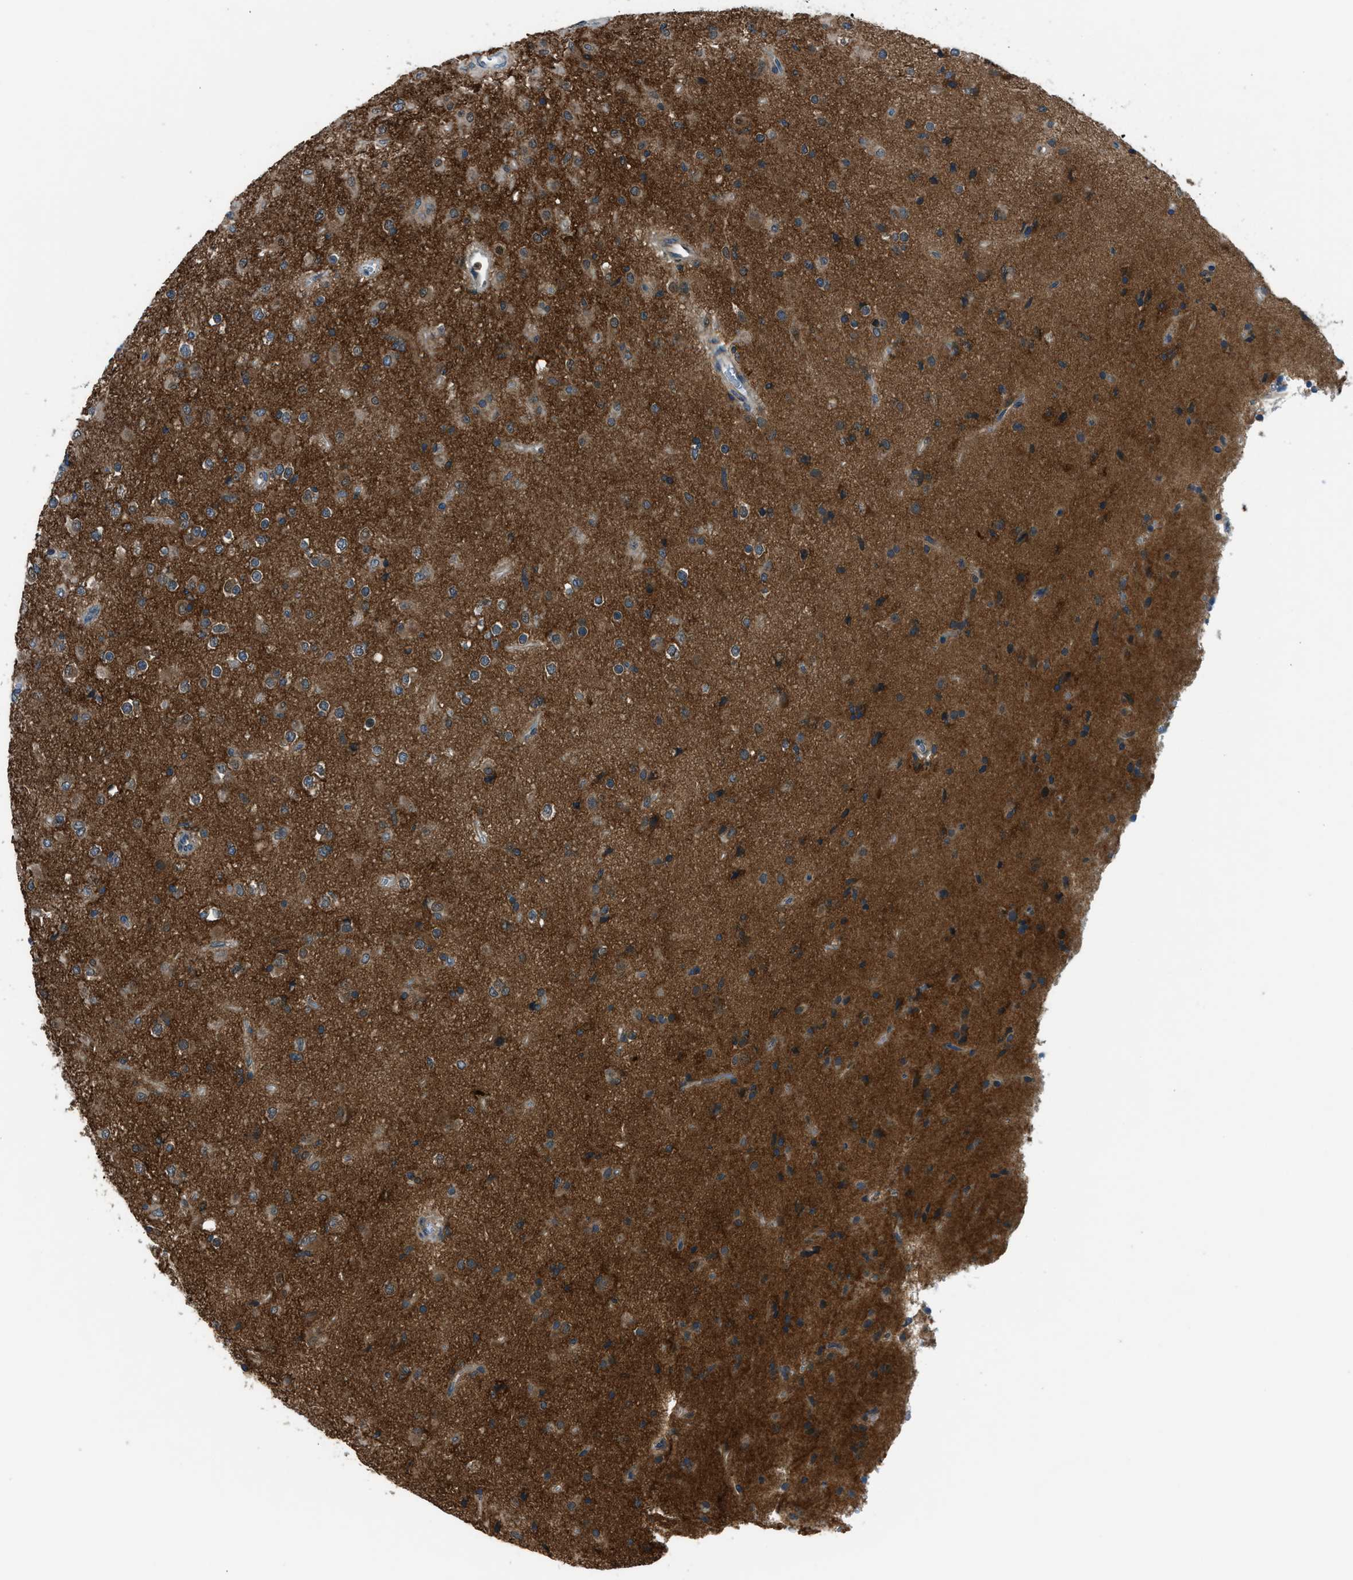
{"staining": {"intensity": "moderate", "quantity": ">75%", "location": "cytoplasmic/membranous"}, "tissue": "glioma", "cell_type": "Tumor cells", "image_type": "cancer", "snomed": [{"axis": "morphology", "description": "Glioma, malignant, Low grade"}, {"axis": "topography", "description": "Brain"}], "caption": "Low-grade glioma (malignant) stained with a brown dye displays moderate cytoplasmic/membranous positive staining in about >75% of tumor cells.", "gene": "EDARADD", "patient": {"sex": "male", "age": 65}}